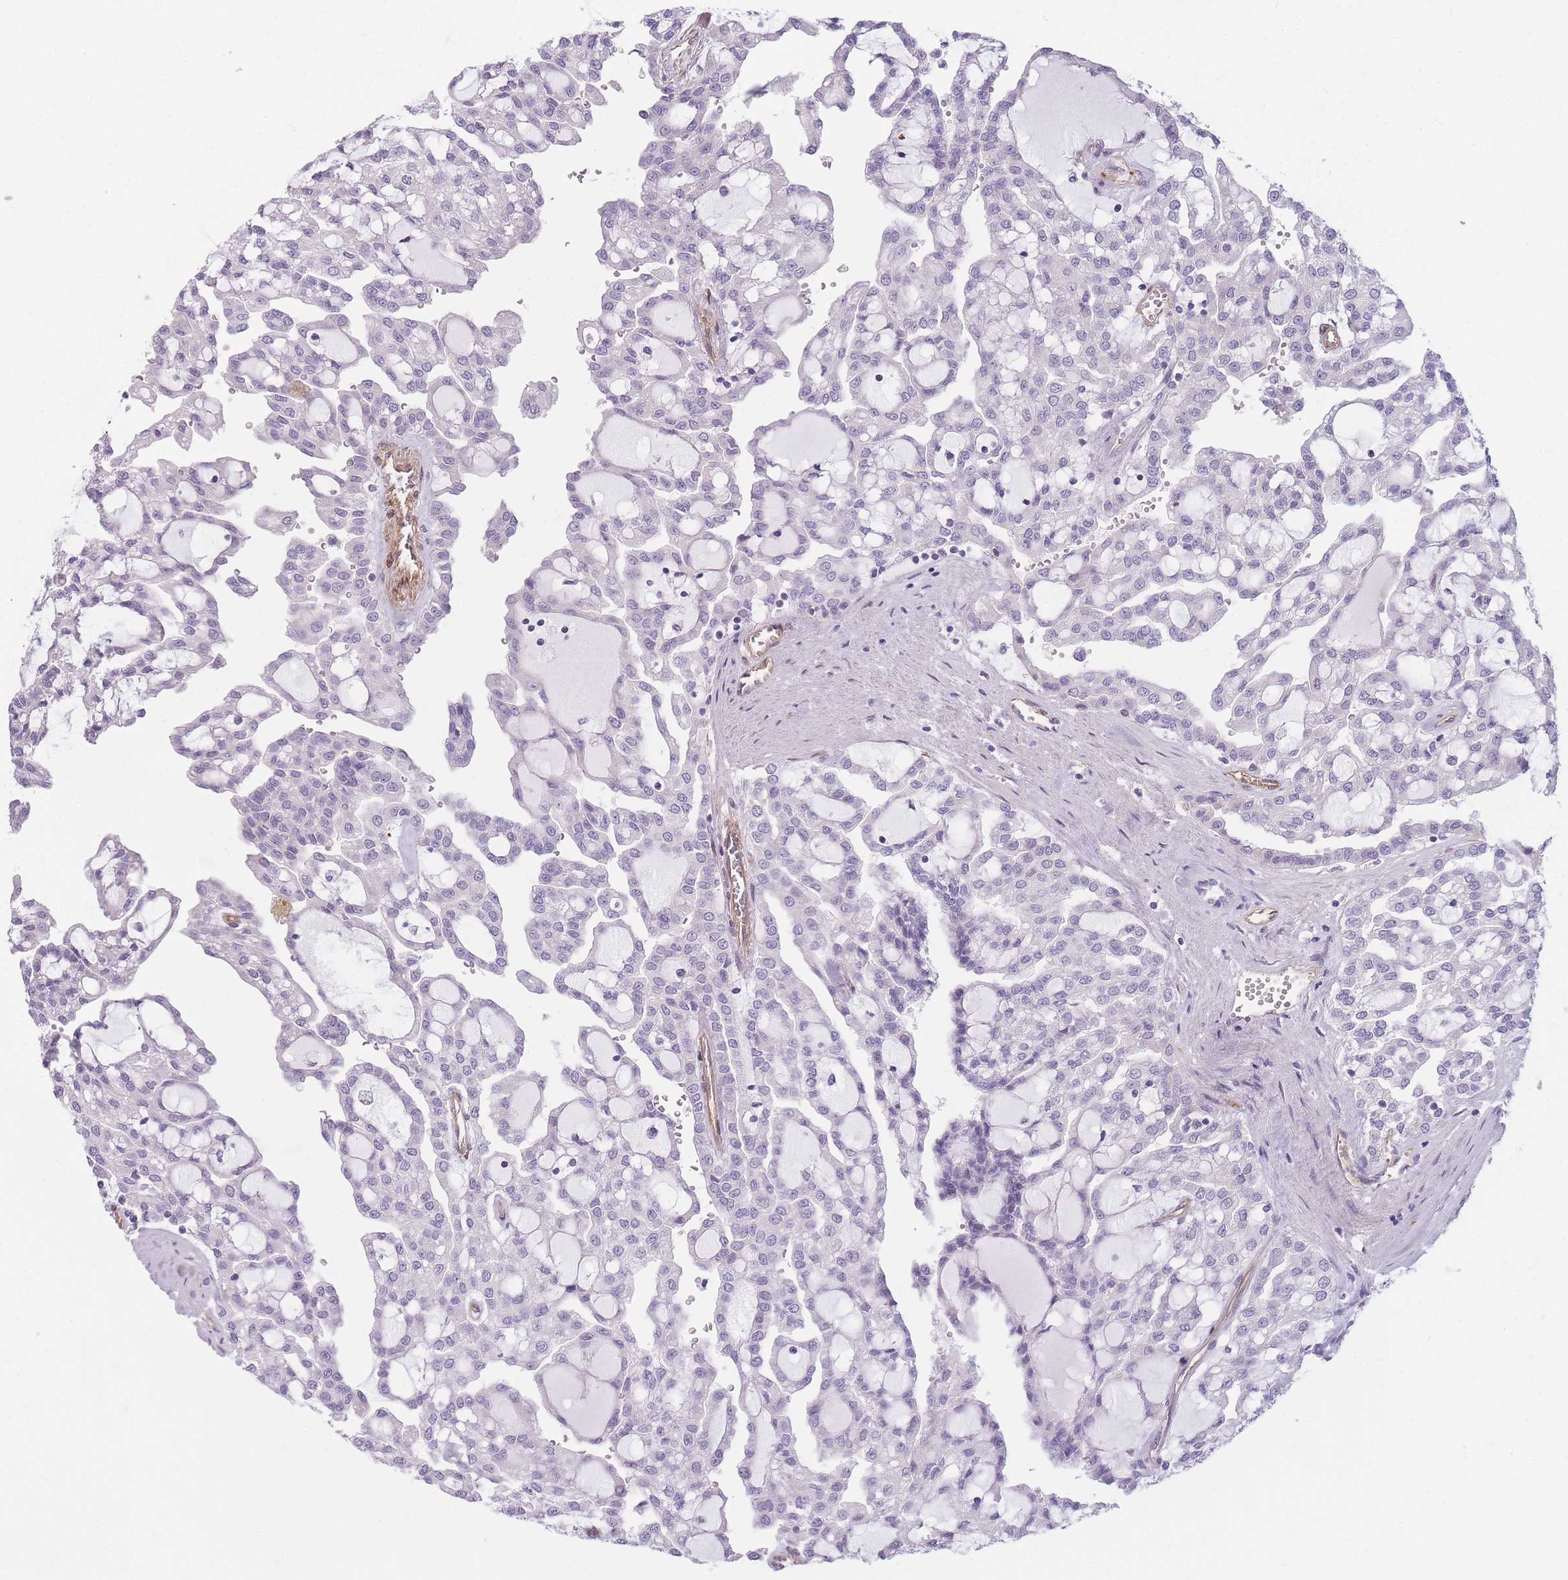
{"staining": {"intensity": "negative", "quantity": "none", "location": "none"}, "tissue": "renal cancer", "cell_type": "Tumor cells", "image_type": "cancer", "snomed": [{"axis": "morphology", "description": "Adenocarcinoma, NOS"}, {"axis": "topography", "description": "Kidney"}], "caption": "This is an immunohistochemistry (IHC) histopathology image of human renal cancer. There is no positivity in tumor cells.", "gene": "SLC7A6", "patient": {"sex": "male", "age": 63}}